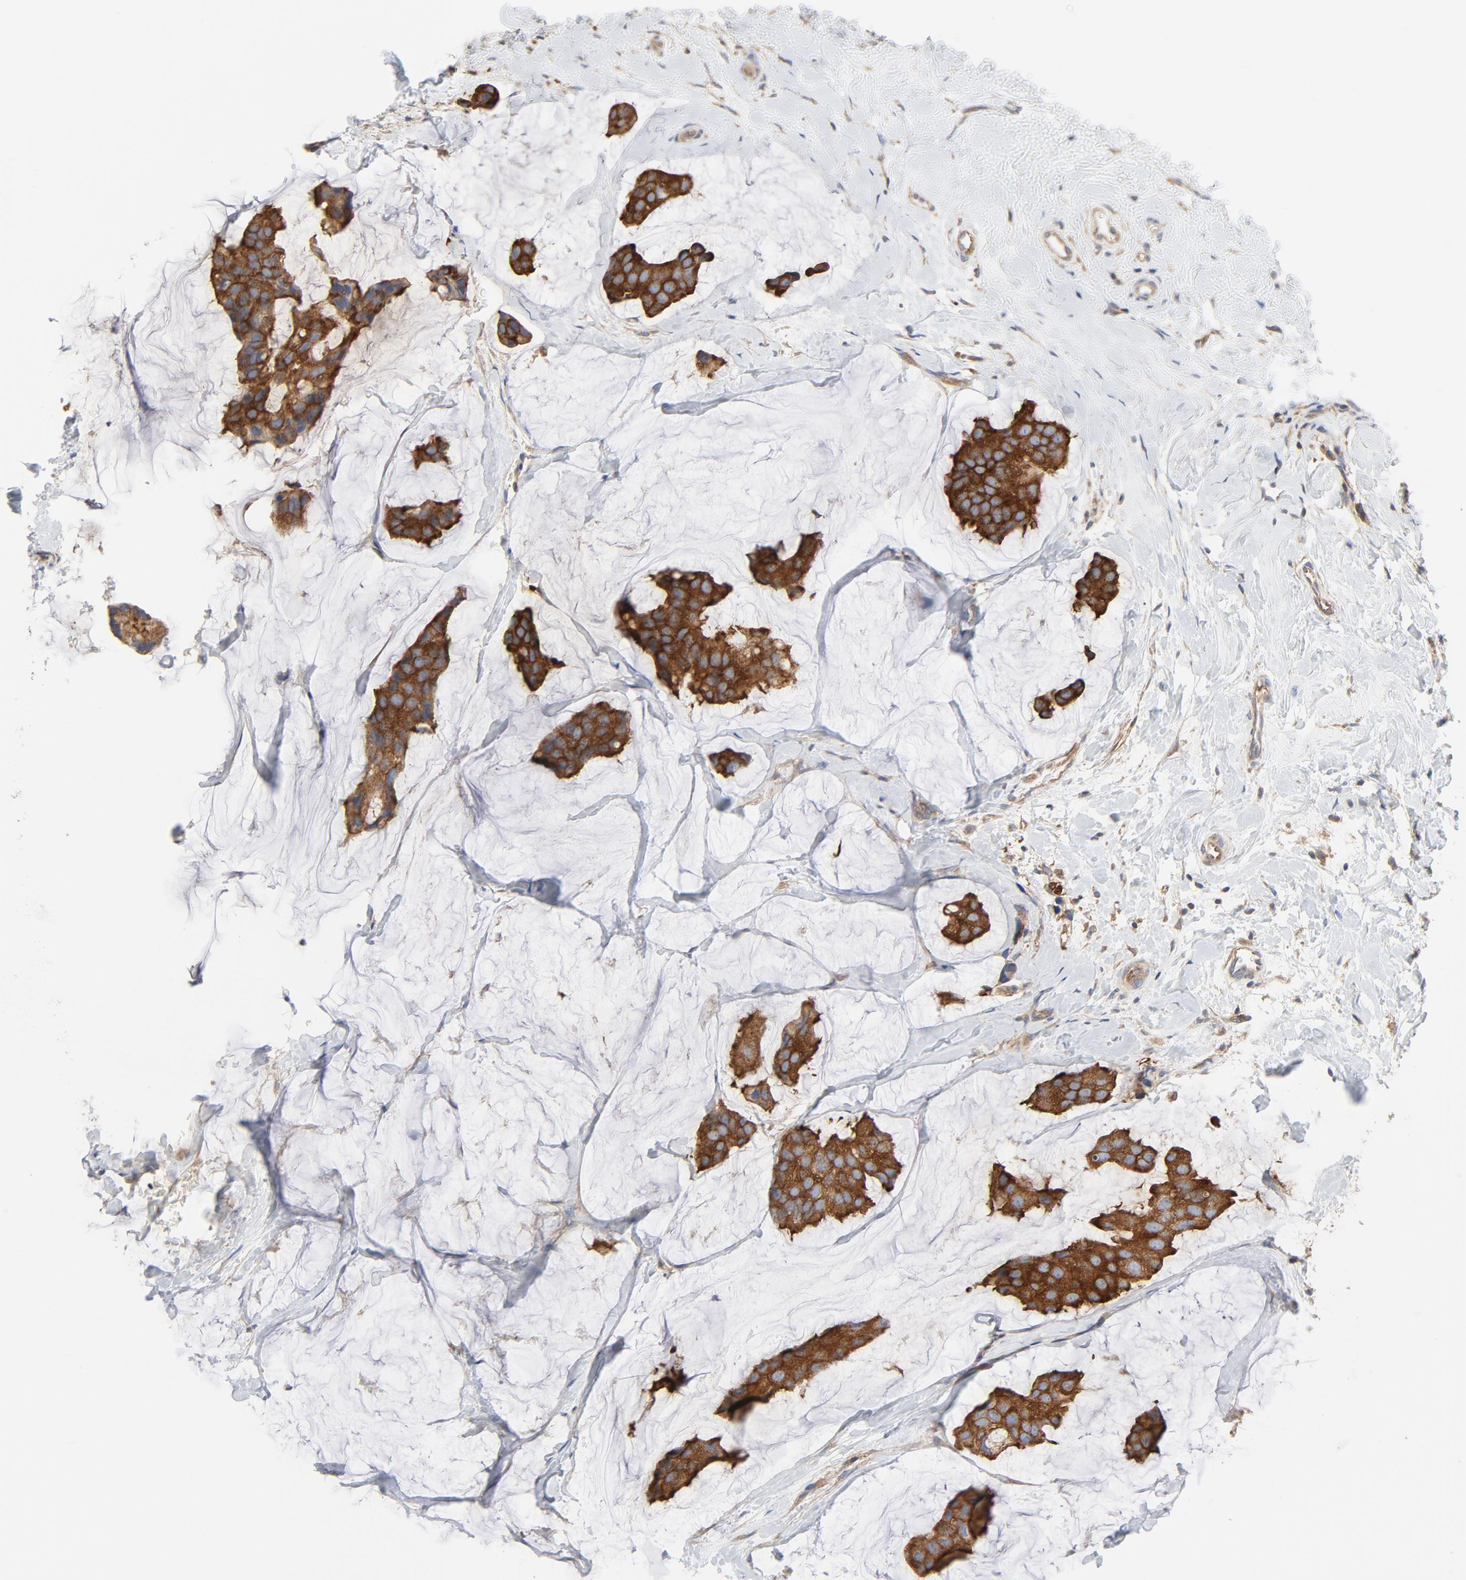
{"staining": {"intensity": "strong", "quantity": ">75%", "location": "cytoplasmic/membranous"}, "tissue": "breast cancer", "cell_type": "Tumor cells", "image_type": "cancer", "snomed": [{"axis": "morphology", "description": "Normal tissue, NOS"}, {"axis": "morphology", "description": "Duct carcinoma"}, {"axis": "topography", "description": "Breast"}], "caption": "Strong cytoplasmic/membranous expression is appreciated in approximately >75% of tumor cells in invasive ductal carcinoma (breast). The staining was performed using DAB to visualize the protein expression in brown, while the nuclei were stained in blue with hematoxylin (Magnification: 20x).", "gene": "RABEP1", "patient": {"sex": "female", "age": 50}}